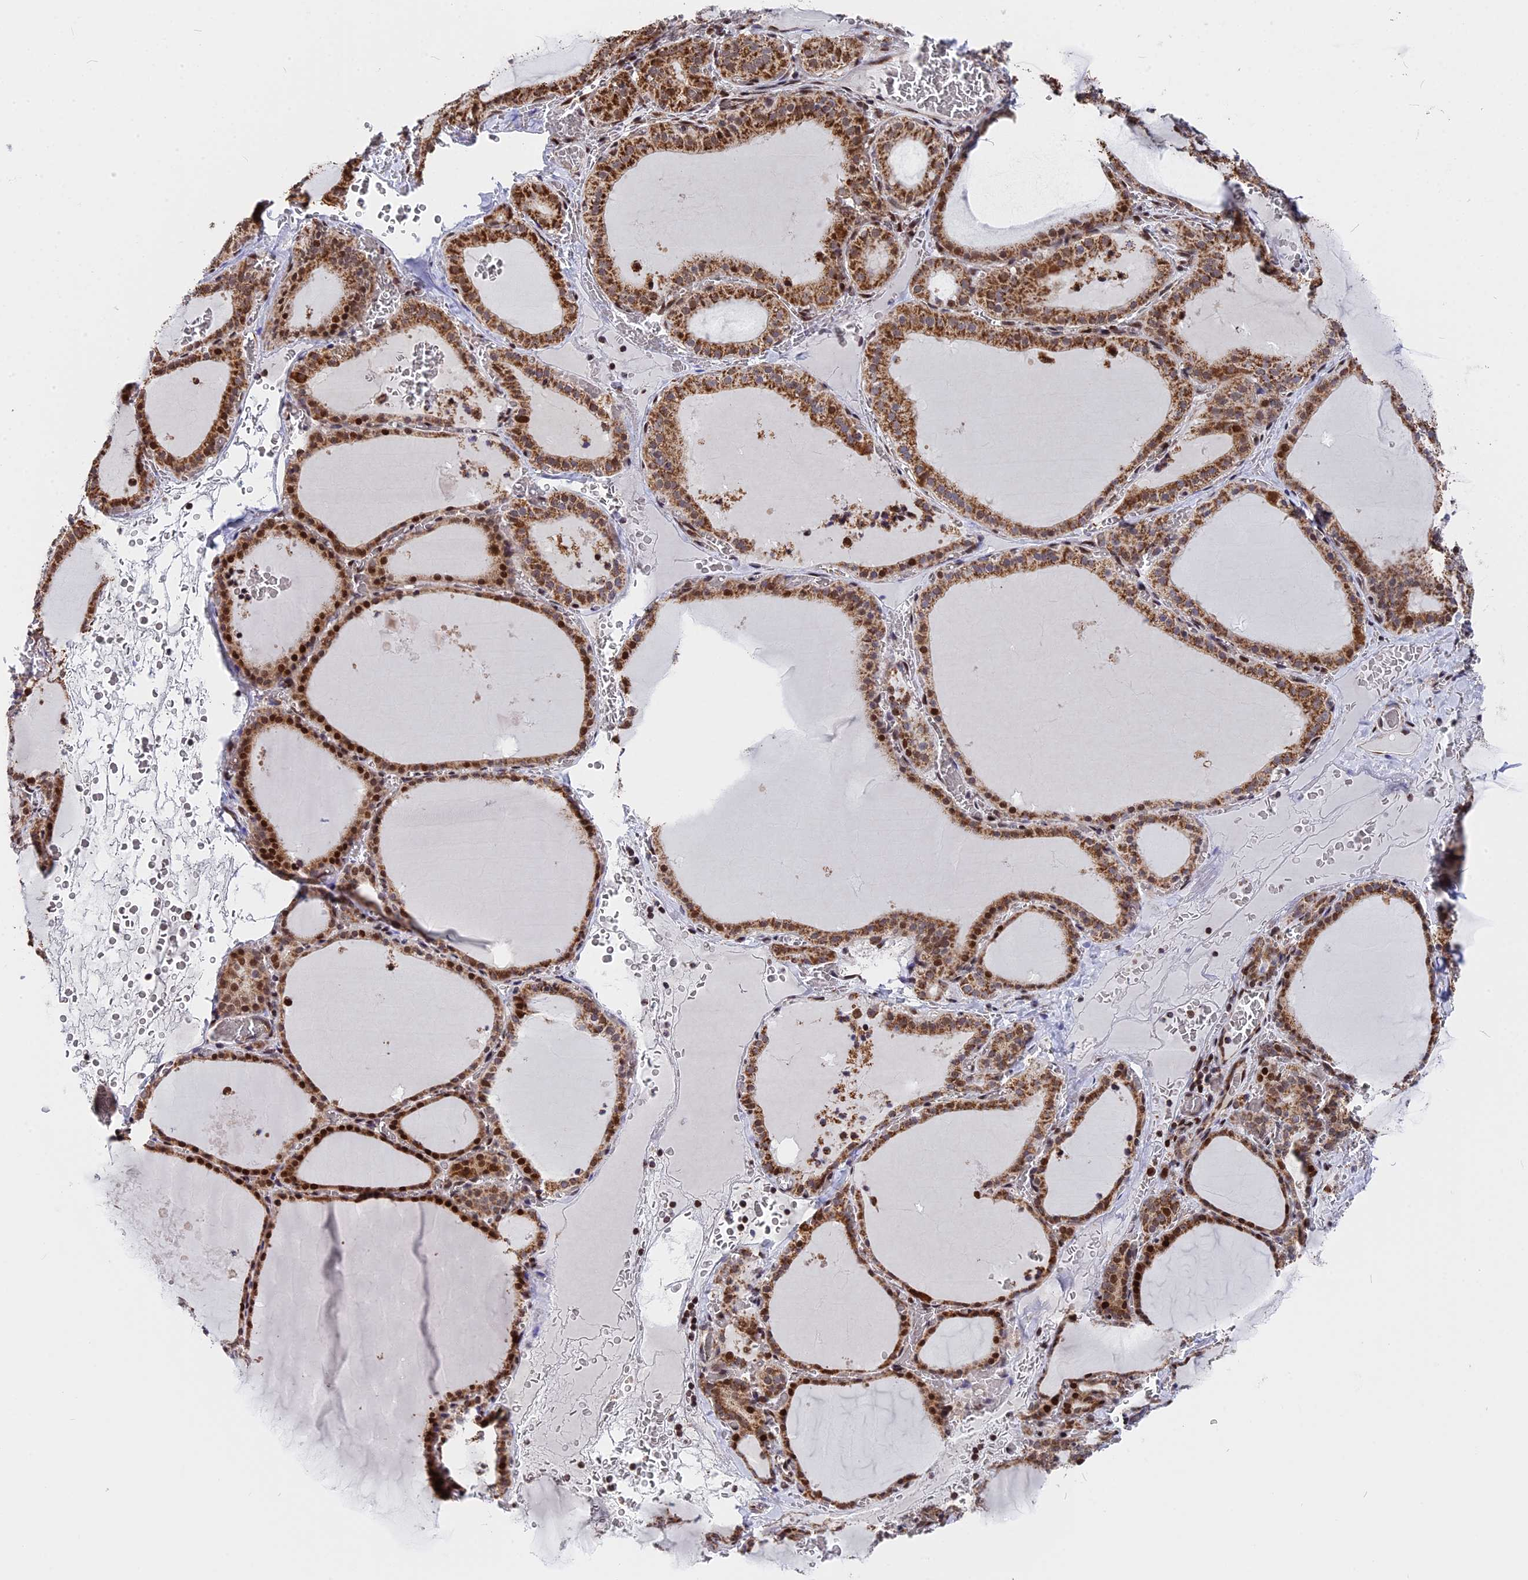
{"staining": {"intensity": "moderate", "quantity": ">75%", "location": "cytoplasmic/membranous,nuclear"}, "tissue": "thyroid gland", "cell_type": "Glandular cells", "image_type": "normal", "snomed": [{"axis": "morphology", "description": "Normal tissue, NOS"}, {"axis": "topography", "description": "Thyroid gland"}], "caption": "The immunohistochemical stain labels moderate cytoplasmic/membranous,nuclear staining in glandular cells of unremarkable thyroid gland. The protein of interest is stained brown, and the nuclei are stained in blue (DAB (3,3'-diaminobenzidine) IHC with brightfield microscopy, high magnification).", "gene": "FAM174C", "patient": {"sex": "female", "age": 39}}